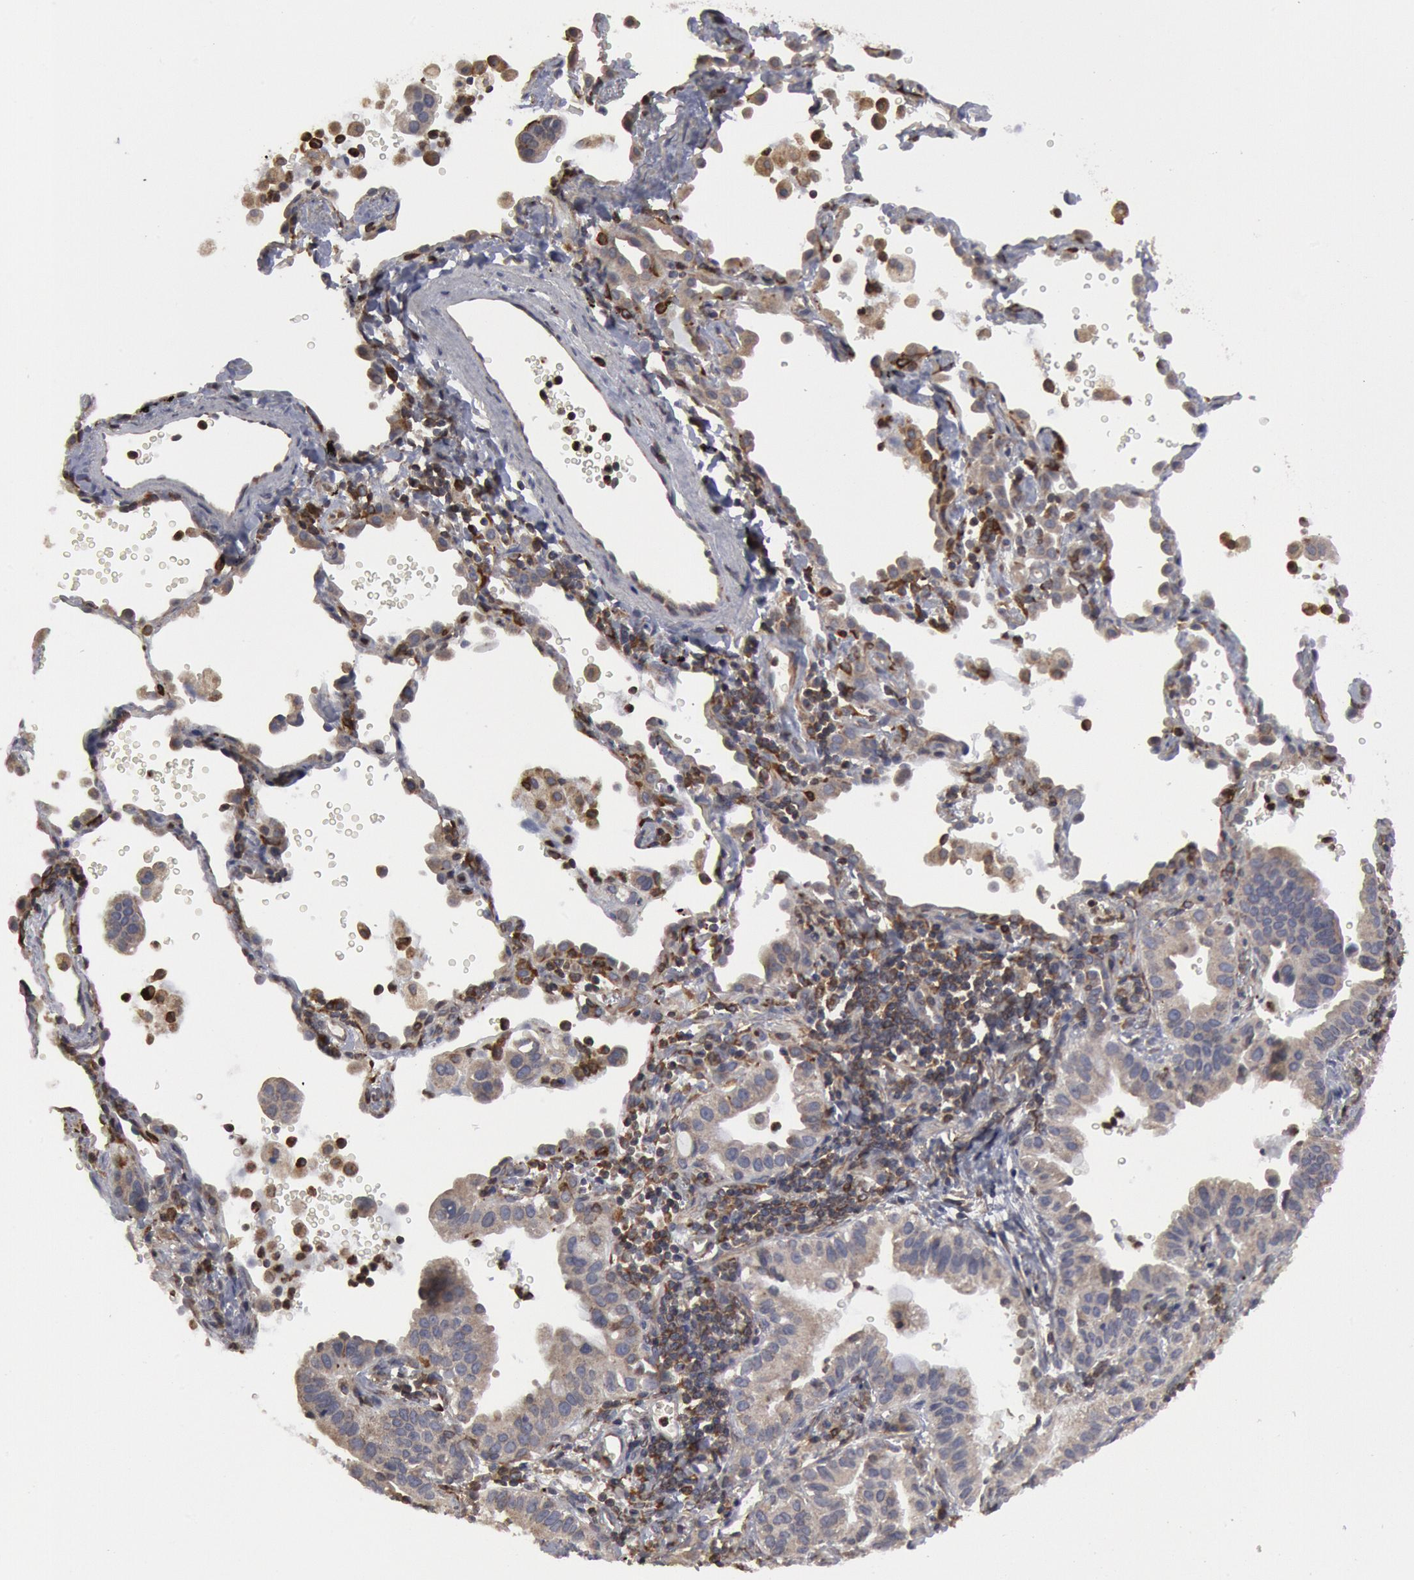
{"staining": {"intensity": "negative", "quantity": "none", "location": "none"}, "tissue": "lung cancer", "cell_type": "Tumor cells", "image_type": "cancer", "snomed": [{"axis": "morphology", "description": "Adenocarcinoma, NOS"}, {"axis": "topography", "description": "Lung"}], "caption": "Lung cancer (adenocarcinoma) stained for a protein using immunohistochemistry (IHC) reveals no expression tumor cells.", "gene": "OSBPL8", "patient": {"sex": "female", "age": 50}}